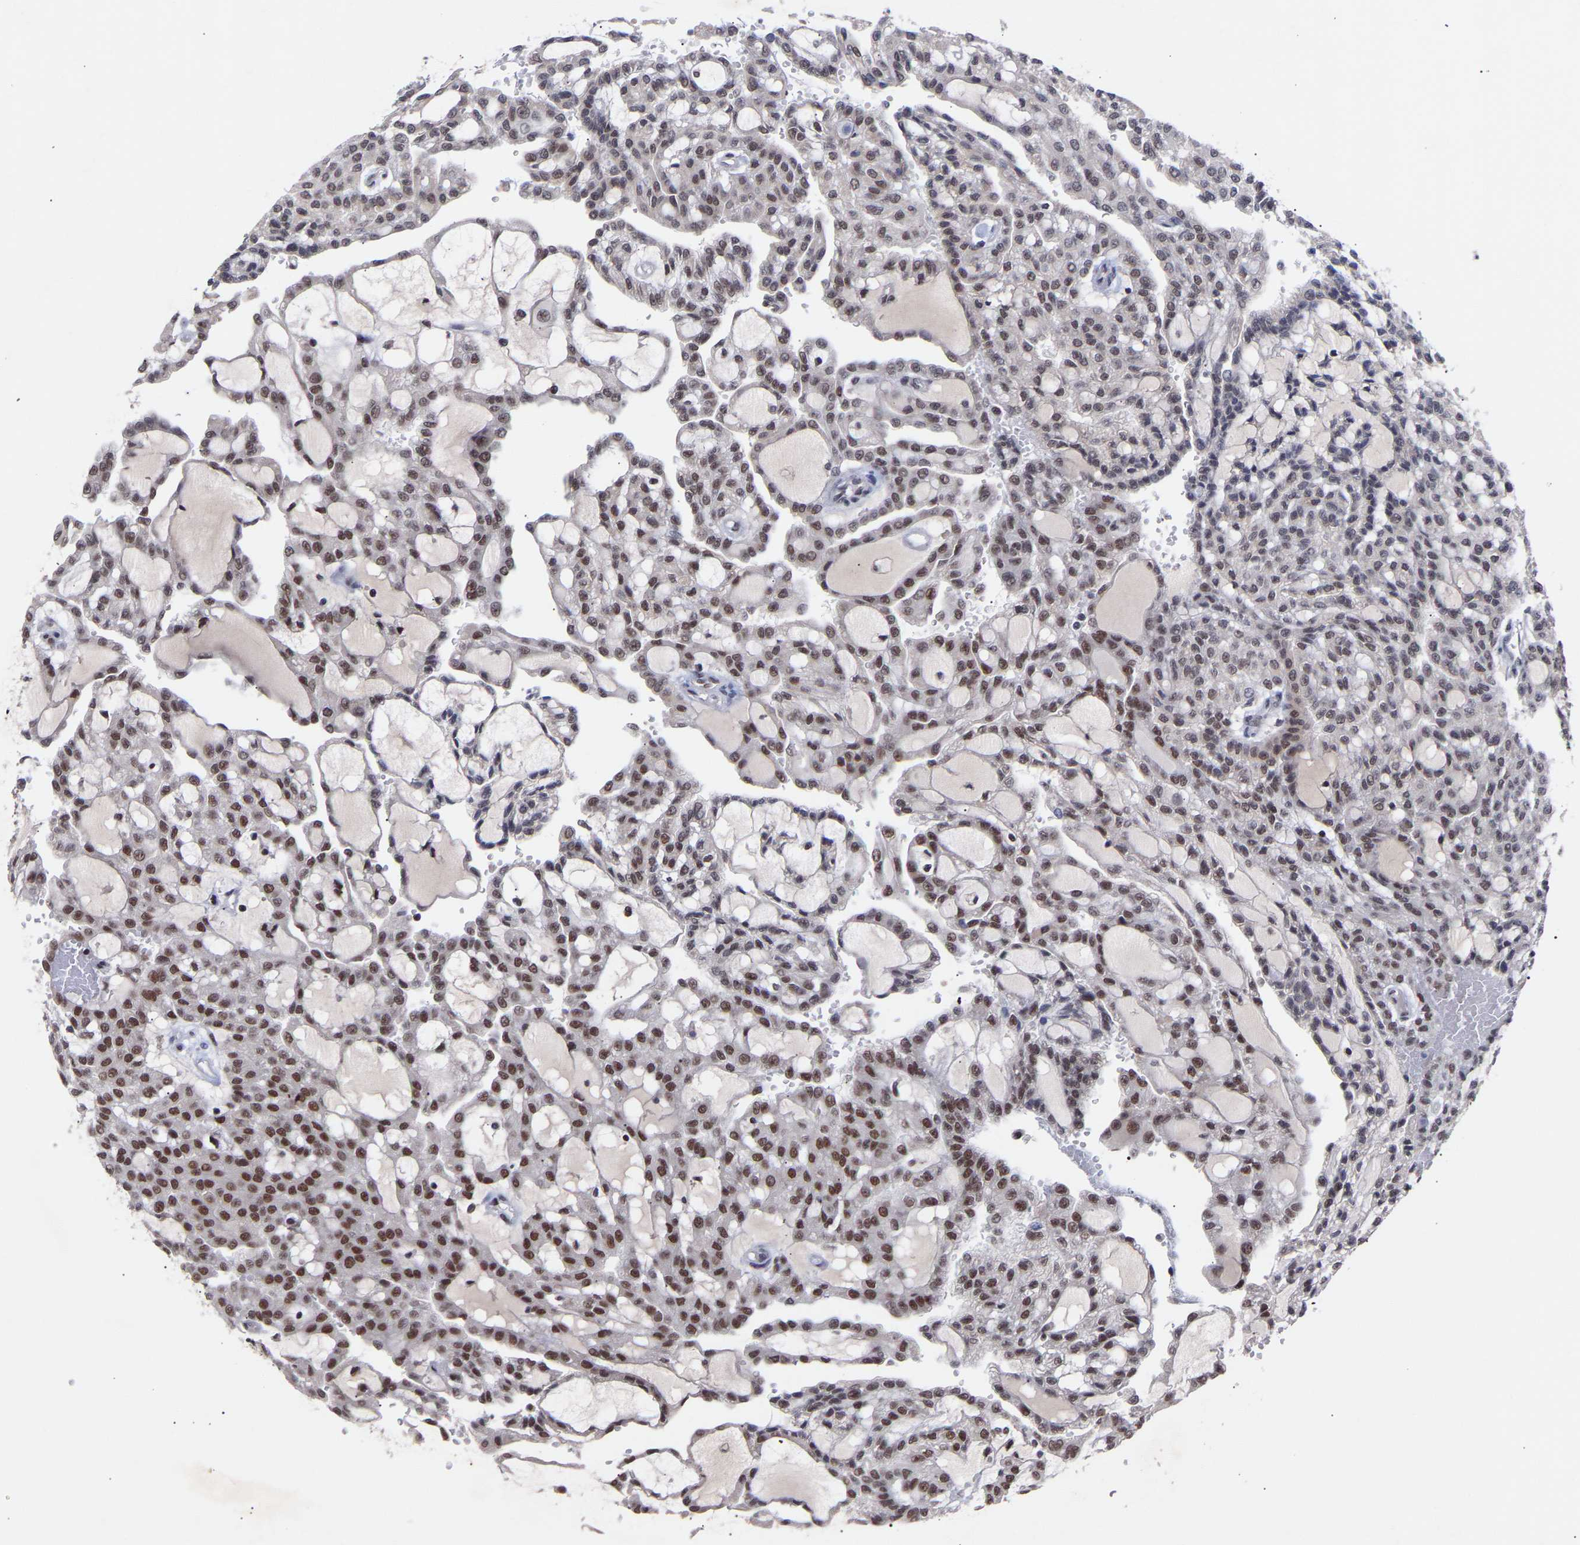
{"staining": {"intensity": "strong", "quantity": "25%-75%", "location": "nuclear"}, "tissue": "renal cancer", "cell_type": "Tumor cells", "image_type": "cancer", "snomed": [{"axis": "morphology", "description": "Adenocarcinoma, NOS"}, {"axis": "topography", "description": "Kidney"}], "caption": "Human adenocarcinoma (renal) stained with a brown dye reveals strong nuclear positive expression in about 25%-75% of tumor cells.", "gene": "RBM15", "patient": {"sex": "male", "age": 63}}